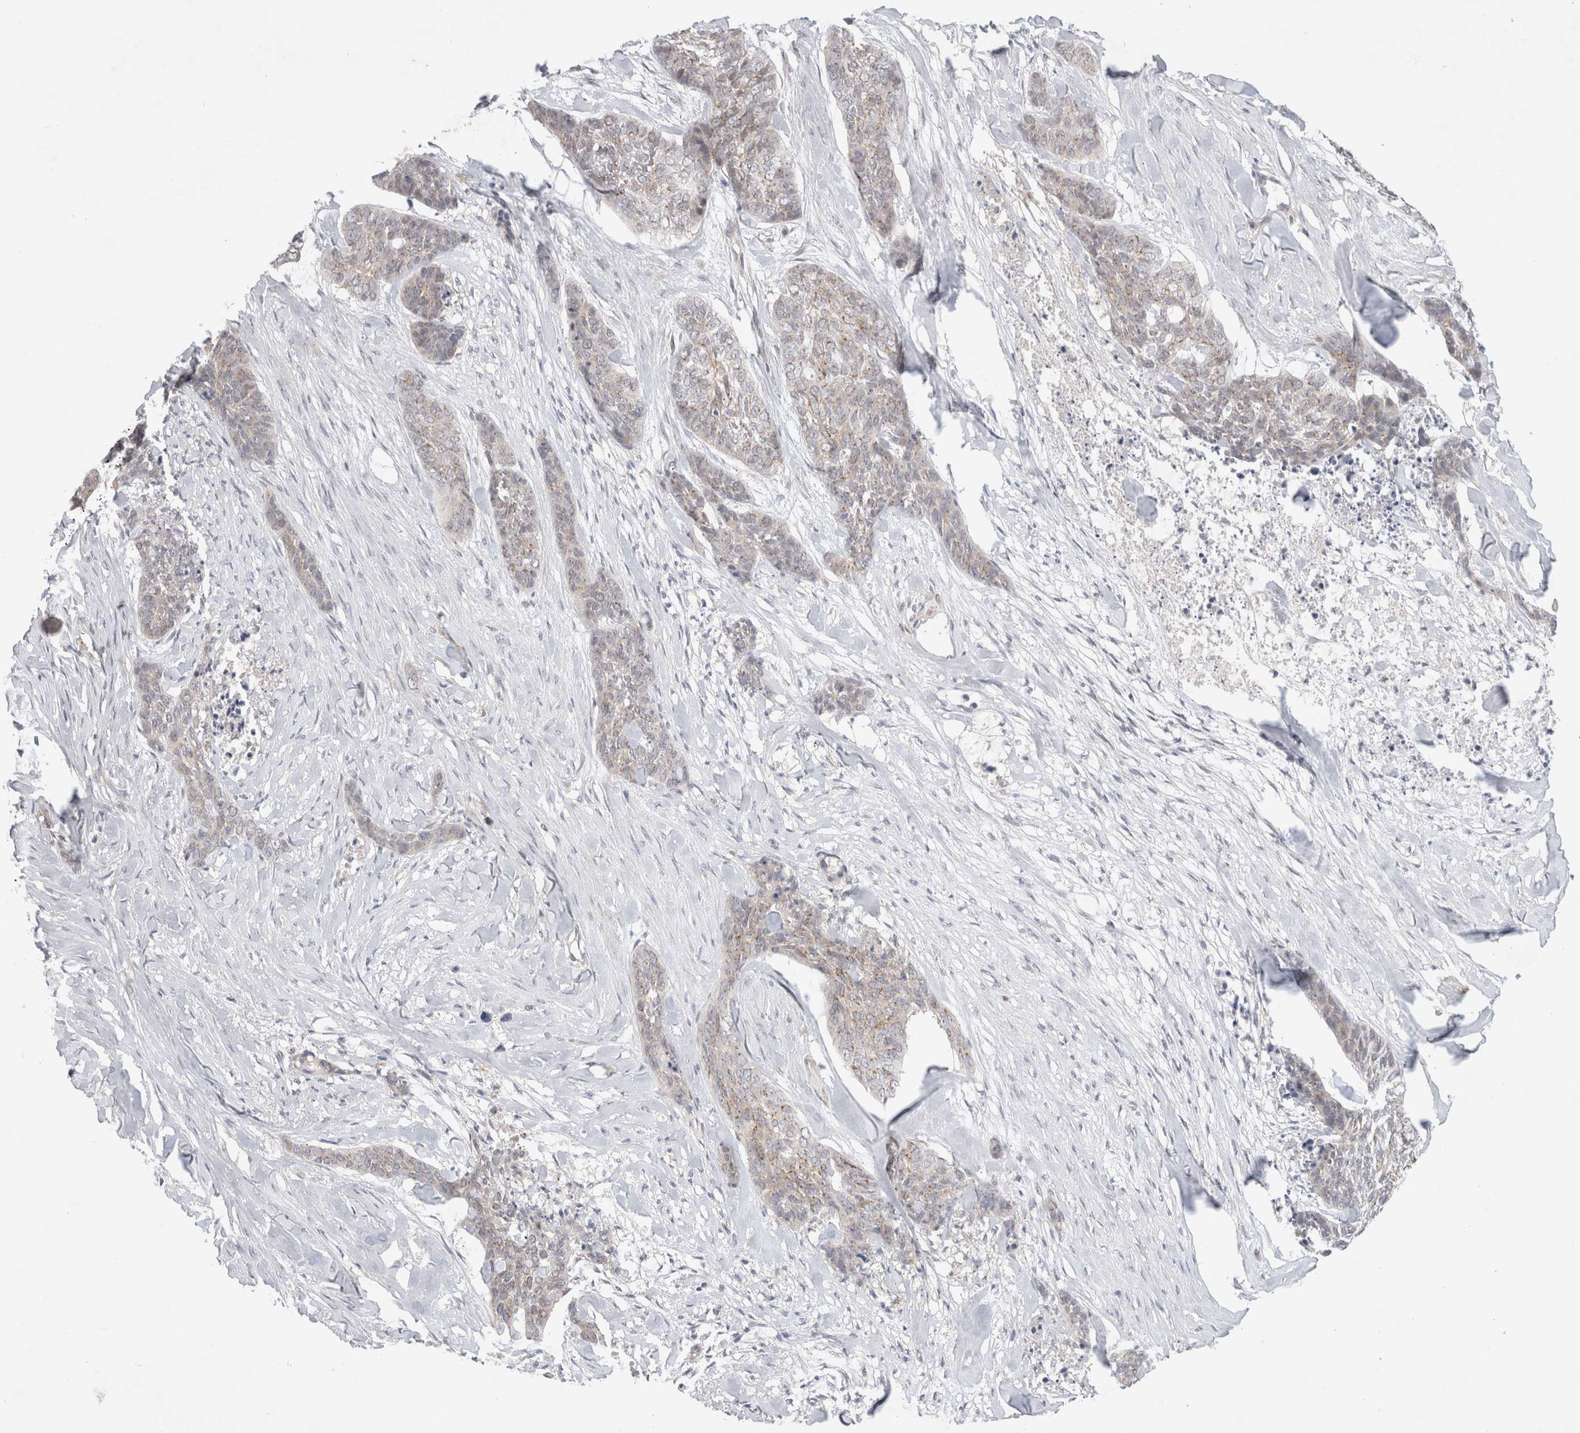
{"staining": {"intensity": "weak", "quantity": "<25%", "location": "cytoplasmic/membranous"}, "tissue": "skin cancer", "cell_type": "Tumor cells", "image_type": "cancer", "snomed": [{"axis": "morphology", "description": "Basal cell carcinoma"}, {"axis": "topography", "description": "Skin"}], "caption": "Immunohistochemistry (IHC) micrograph of human skin cancer (basal cell carcinoma) stained for a protein (brown), which exhibits no staining in tumor cells.", "gene": "BICD2", "patient": {"sex": "female", "age": 64}}